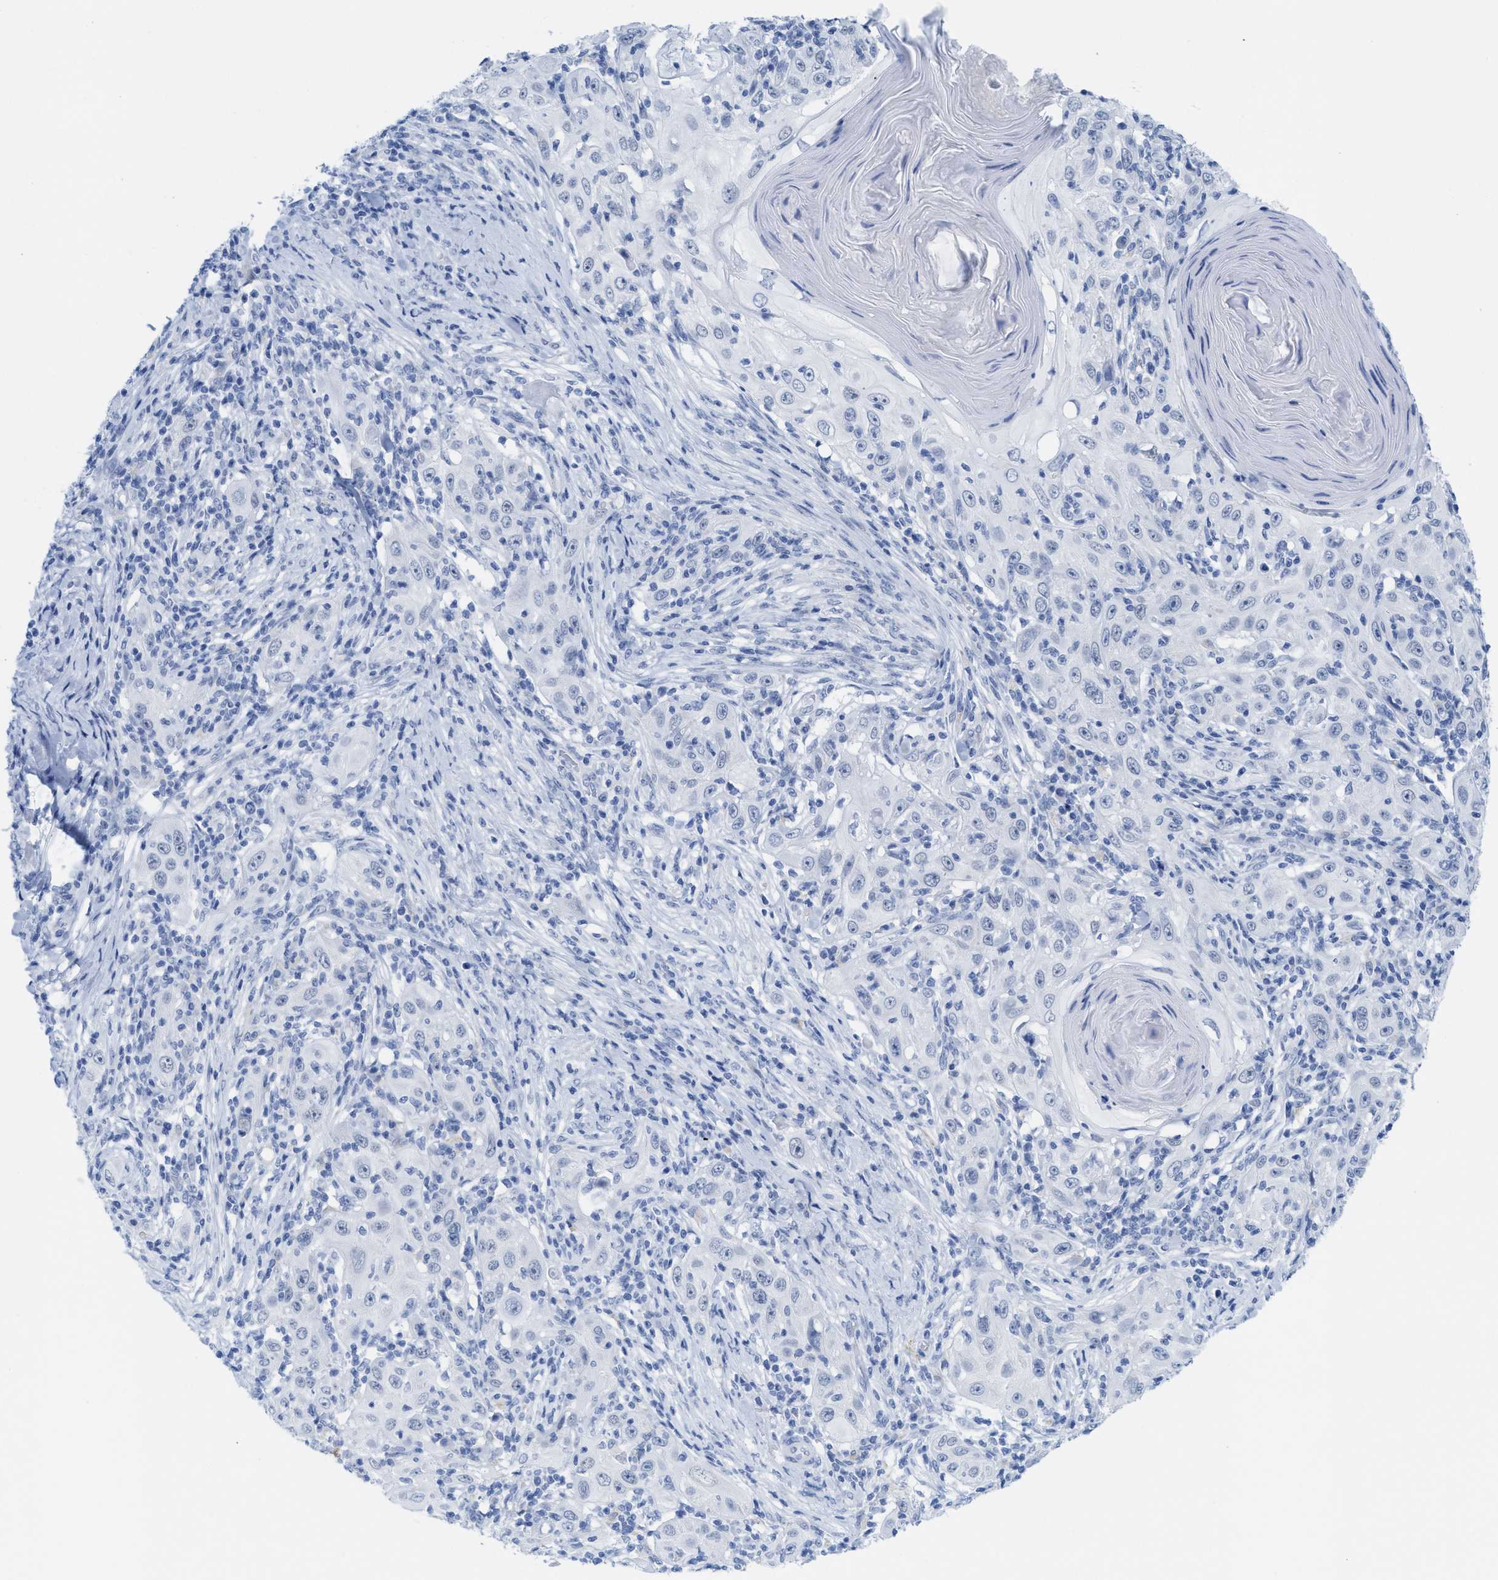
{"staining": {"intensity": "negative", "quantity": "none", "location": "none"}, "tissue": "skin cancer", "cell_type": "Tumor cells", "image_type": "cancer", "snomed": [{"axis": "morphology", "description": "Squamous cell carcinoma, NOS"}, {"axis": "topography", "description": "Skin"}], "caption": "There is no significant positivity in tumor cells of squamous cell carcinoma (skin).", "gene": "WDR4", "patient": {"sex": "female", "age": 88}}